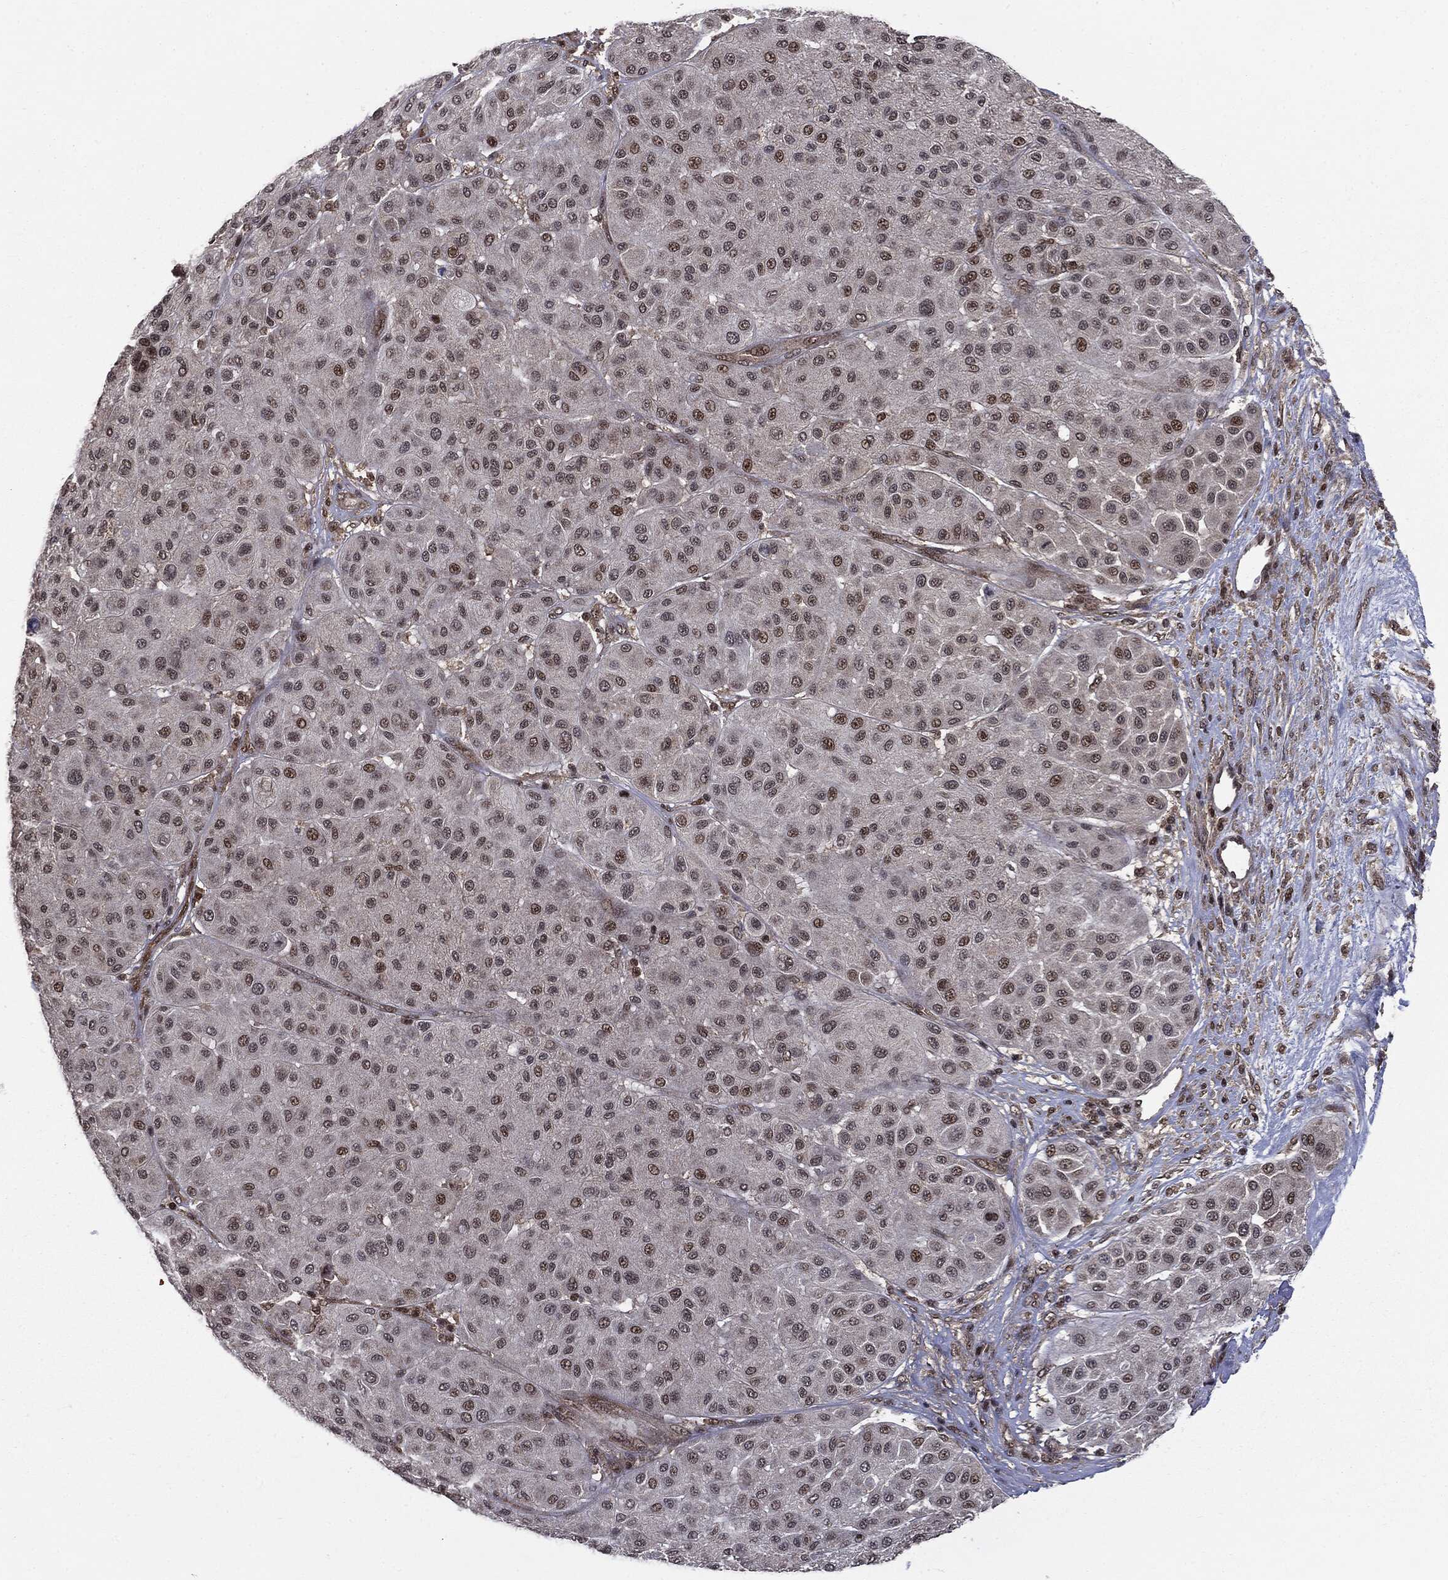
{"staining": {"intensity": "strong", "quantity": "<25%", "location": "nuclear"}, "tissue": "melanoma", "cell_type": "Tumor cells", "image_type": "cancer", "snomed": [{"axis": "morphology", "description": "Malignant melanoma, Metastatic site"}, {"axis": "topography", "description": "Smooth muscle"}], "caption": "Immunohistochemical staining of human malignant melanoma (metastatic site) reveals medium levels of strong nuclear positivity in about <25% of tumor cells. The staining was performed using DAB (3,3'-diaminobenzidine), with brown indicating positive protein expression. Nuclei are stained blue with hematoxylin.", "gene": "PTPA", "patient": {"sex": "male", "age": 41}}